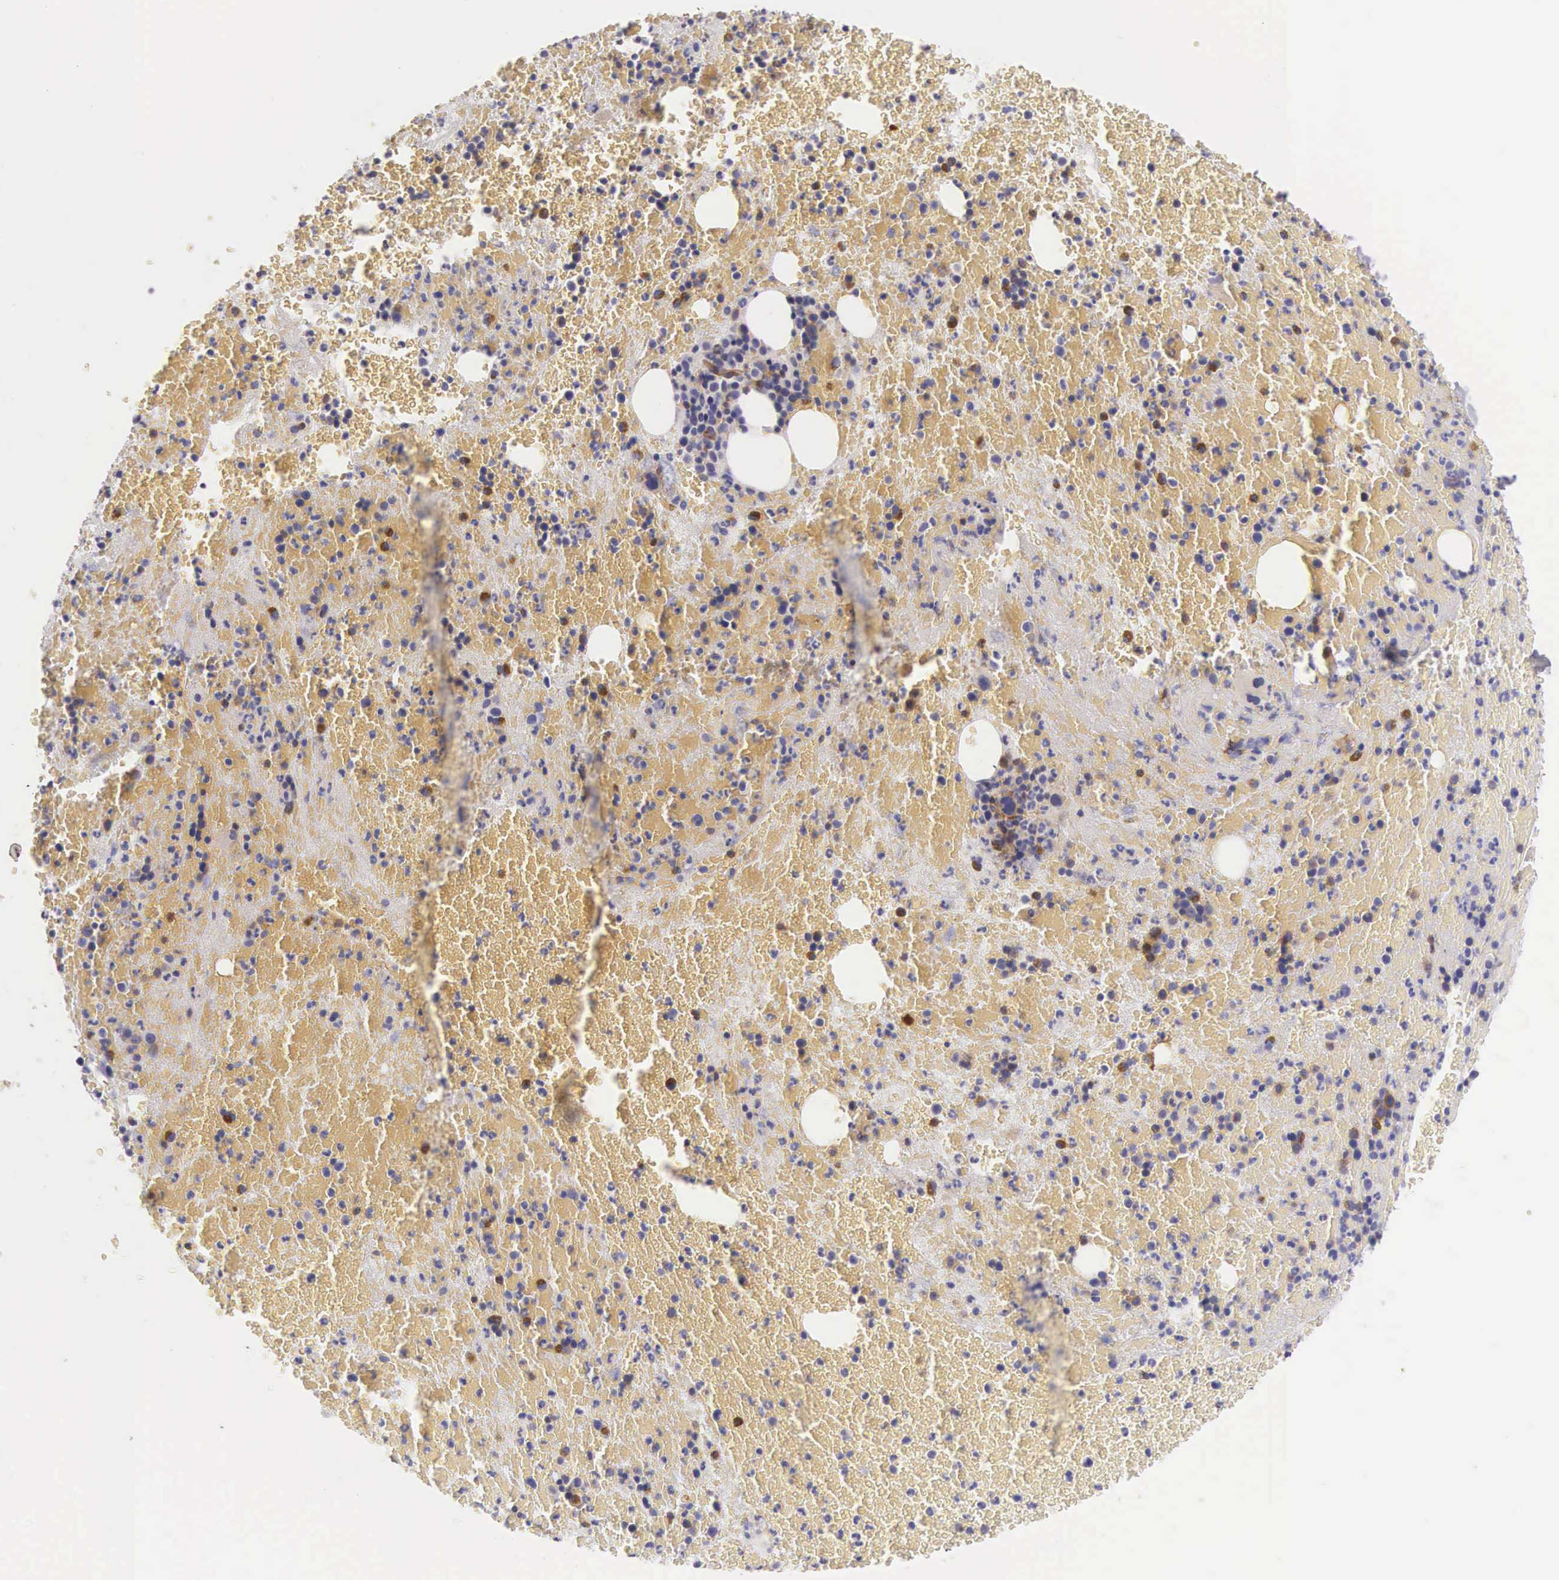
{"staining": {"intensity": "negative", "quantity": "none", "location": "none"}, "tissue": "bone marrow", "cell_type": "Hematopoietic cells", "image_type": "normal", "snomed": [{"axis": "morphology", "description": "Normal tissue, NOS"}, {"axis": "topography", "description": "Bone marrow"}], "caption": "Hematopoietic cells show no significant positivity in benign bone marrow. (DAB (3,3'-diaminobenzidine) immunohistochemistry, high magnification).", "gene": "OSBPL3", "patient": {"sex": "female", "age": 53}}